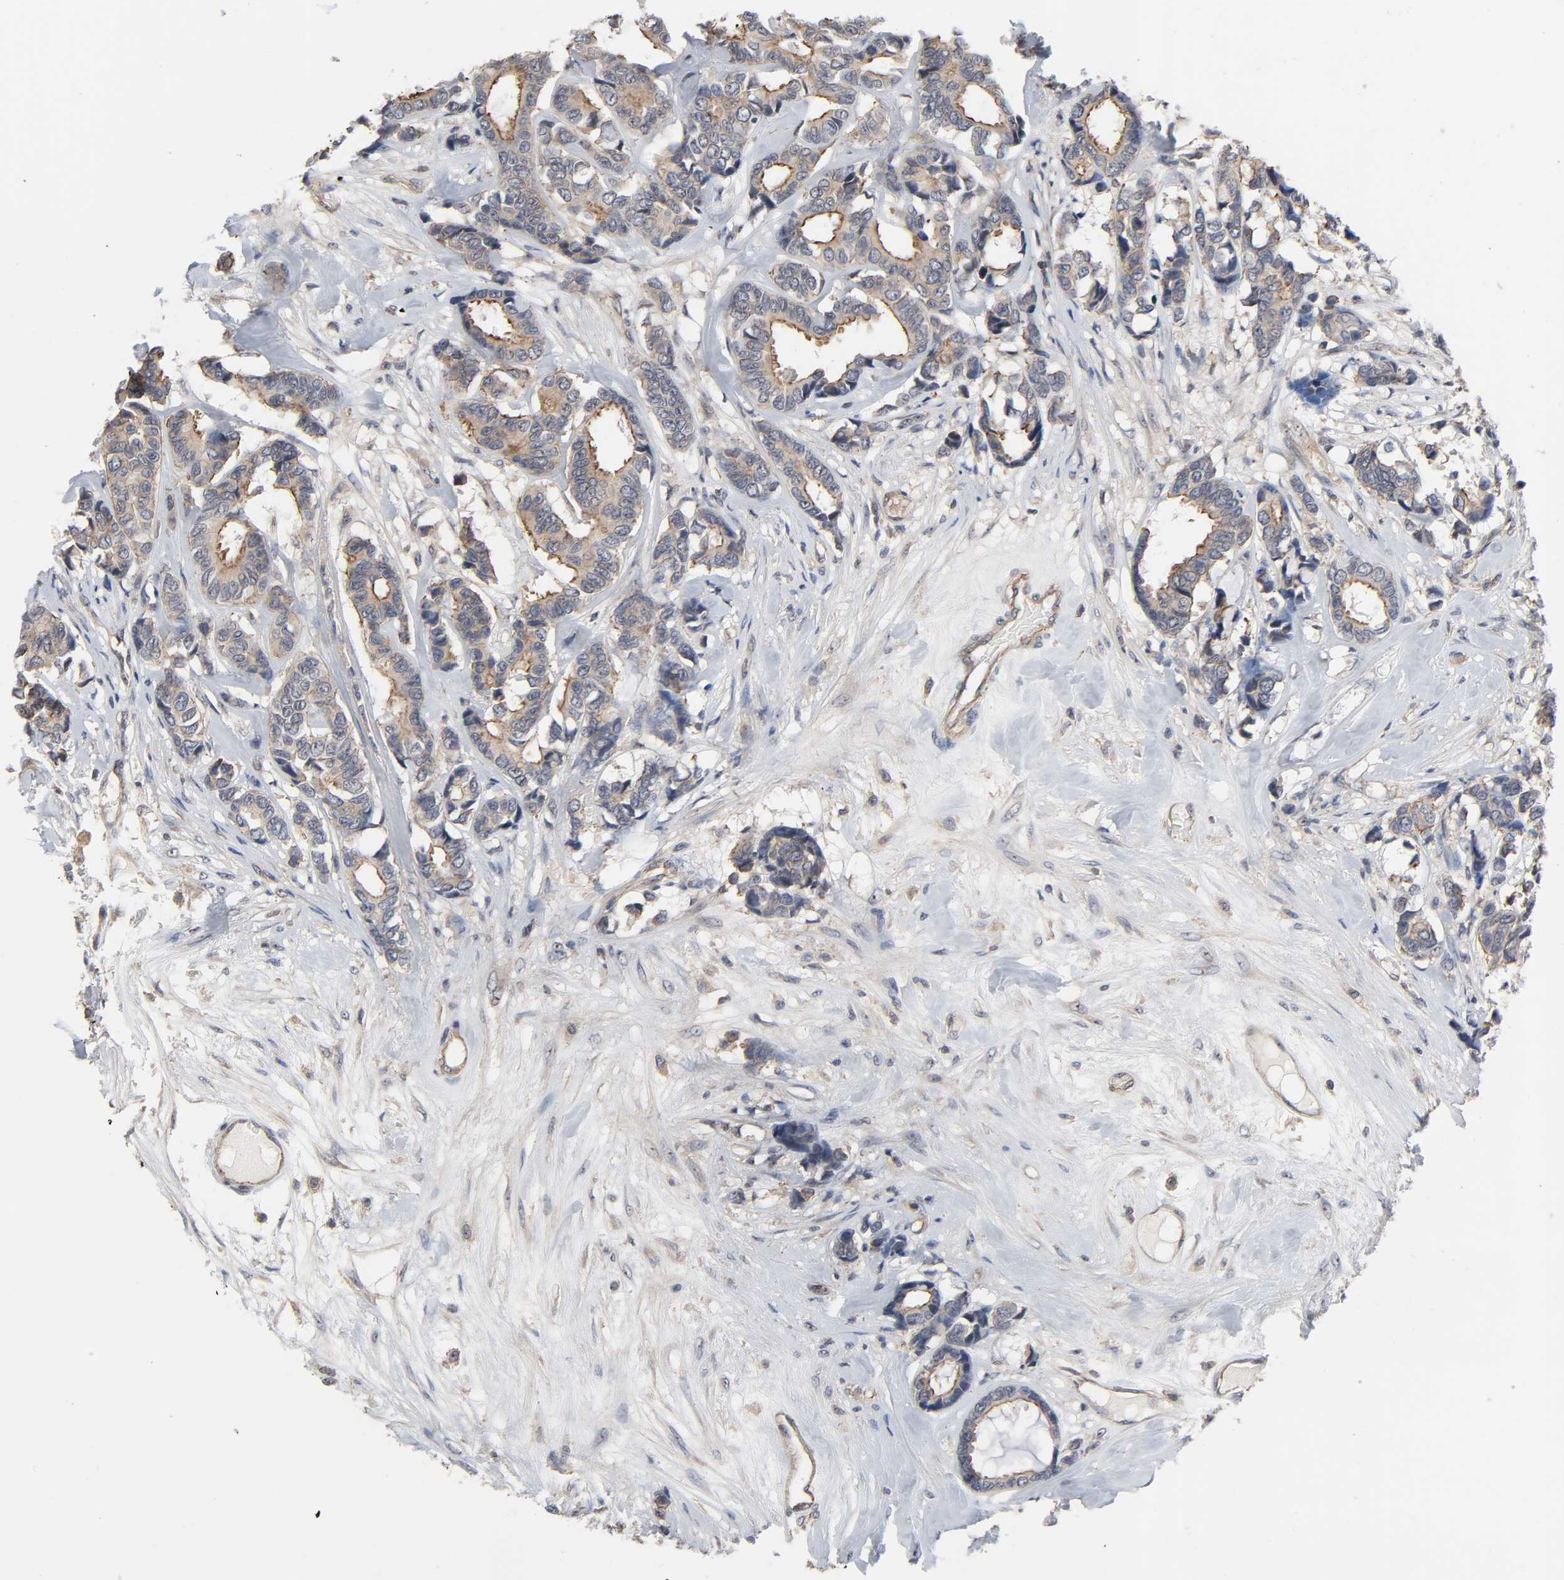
{"staining": {"intensity": "weak", "quantity": ">75%", "location": "cytoplasmic/membranous"}, "tissue": "breast cancer", "cell_type": "Tumor cells", "image_type": "cancer", "snomed": [{"axis": "morphology", "description": "Duct carcinoma"}, {"axis": "topography", "description": "Breast"}], "caption": "Approximately >75% of tumor cells in breast cancer show weak cytoplasmic/membranous protein positivity as visualized by brown immunohistochemical staining.", "gene": "DDX10", "patient": {"sex": "female", "age": 87}}